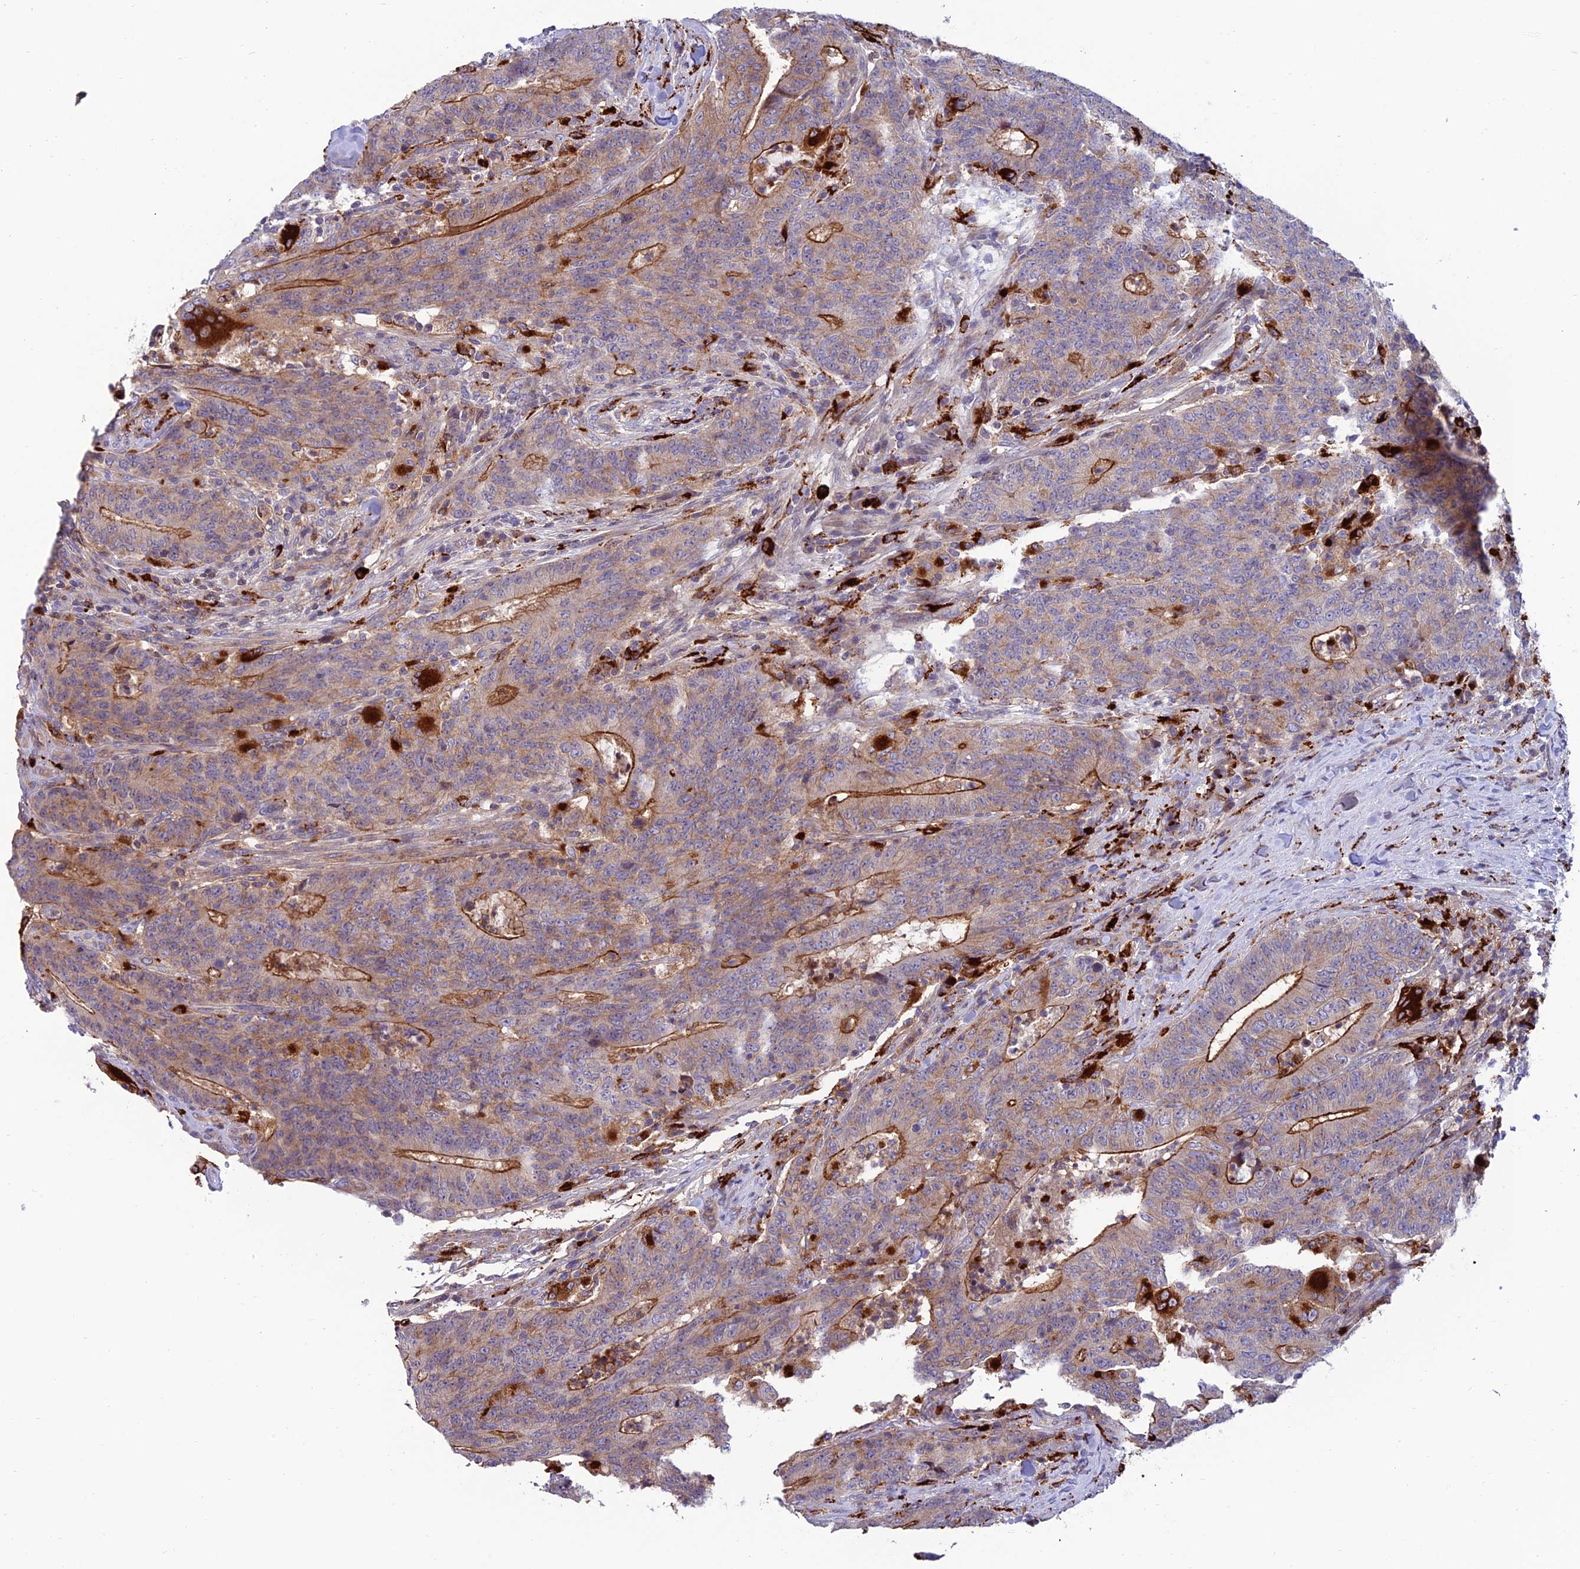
{"staining": {"intensity": "moderate", "quantity": "25%-75%", "location": "cytoplasmic/membranous"}, "tissue": "colorectal cancer", "cell_type": "Tumor cells", "image_type": "cancer", "snomed": [{"axis": "morphology", "description": "Normal tissue, NOS"}, {"axis": "morphology", "description": "Adenocarcinoma, NOS"}, {"axis": "topography", "description": "Colon"}], "caption": "Immunohistochemistry (IHC) of colorectal cancer (adenocarcinoma) exhibits medium levels of moderate cytoplasmic/membranous expression in about 25%-75% of tumor cells.", "gene": "ARHGEF18", "patient": {"sex": "female", "age": 75}}